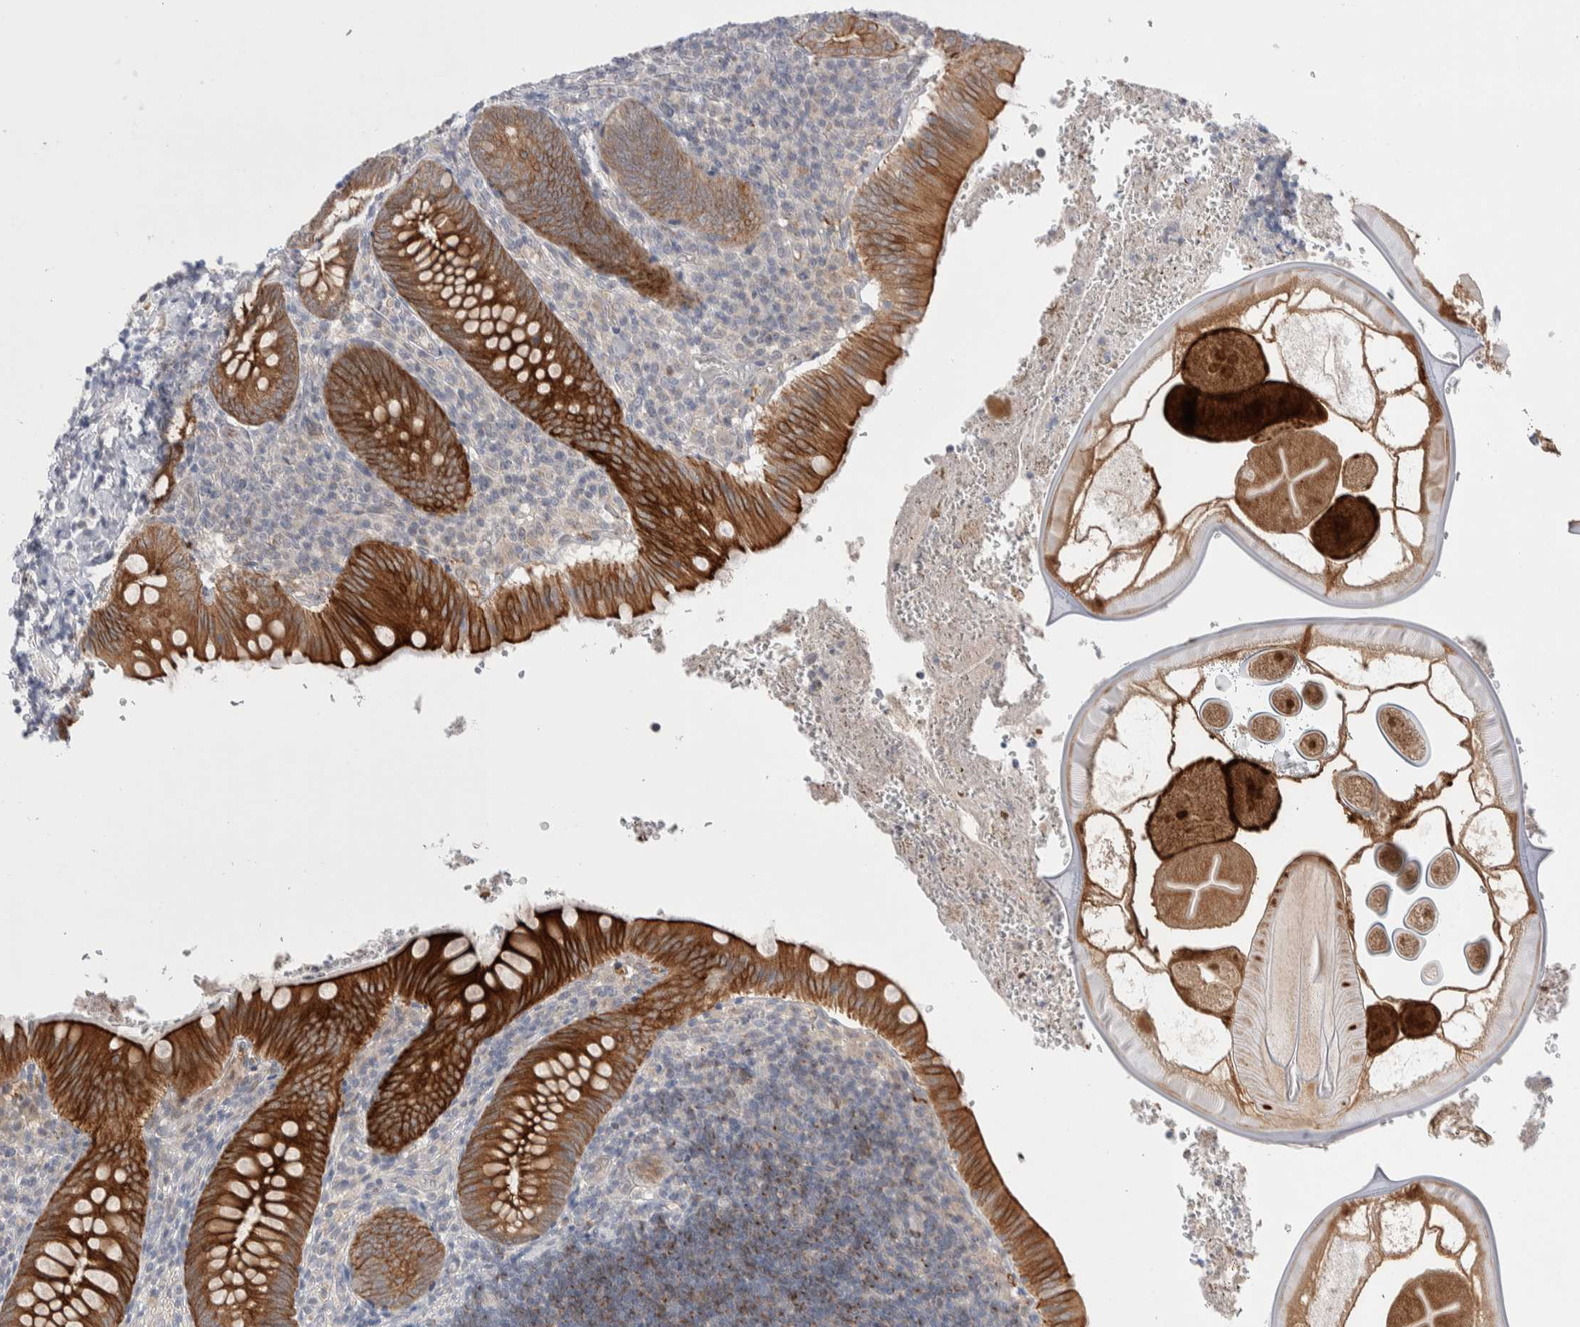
{"staining": {"intensity": "strong", "quantity": ">75%", "location": "cytoplasmic/membranous"}, "tissue": "appendix", "cell_type": "Glandular cells", "image_type": "normal", "snomed": [{"axis": "morphology", "description": "Normal tissue, NOS"}, {"axis": "topography", "description": "Appendix"}], "caption": "Glandular cells display high levels of strong cytoplasmic/membranous positivity in about >75% of cells in normal appendix.", "gene": "C1orf112", "patient": {"sex": "male", "age": 8}}